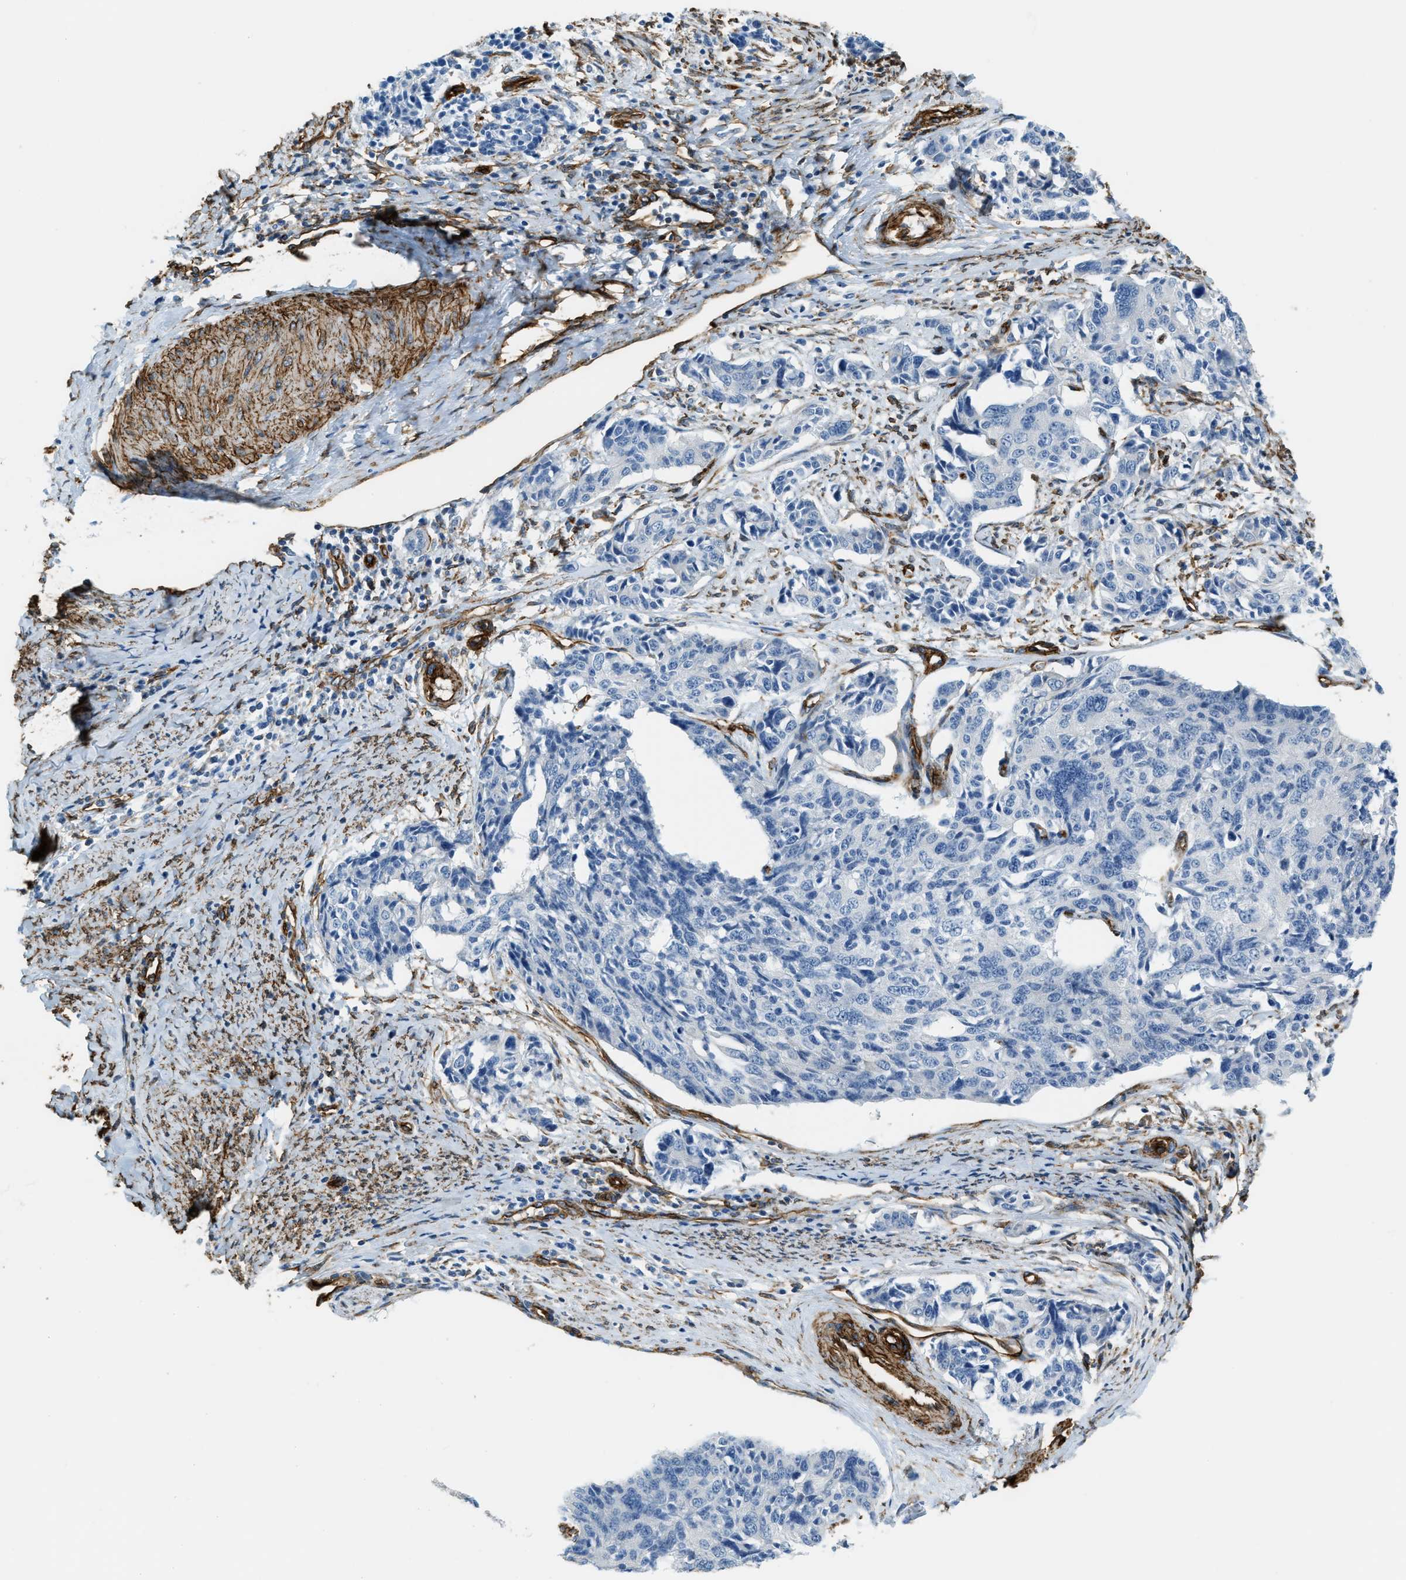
{"staining": {"intensity": "negative", "quantity": "none", "location": "none"}, "tissue": "cervical cancer", "cell_type": "Tumor cells", "image_type": "cancer", "snomed": [{"axis": "morphology", "description": "Normal tissue, NOS"}, {"axis": "morphology", "description": "Squamous cell carcinoma, NOS"}, {"axis": "topography", "description": "Cervix"}], "caption": "This is a image of immunohistochemistry staining of cervical squamous cell carcinoma, which shows no positivity in tumor cells.", "gene": "TMEM43", "patient": {"sex": "female", "age": 35}}